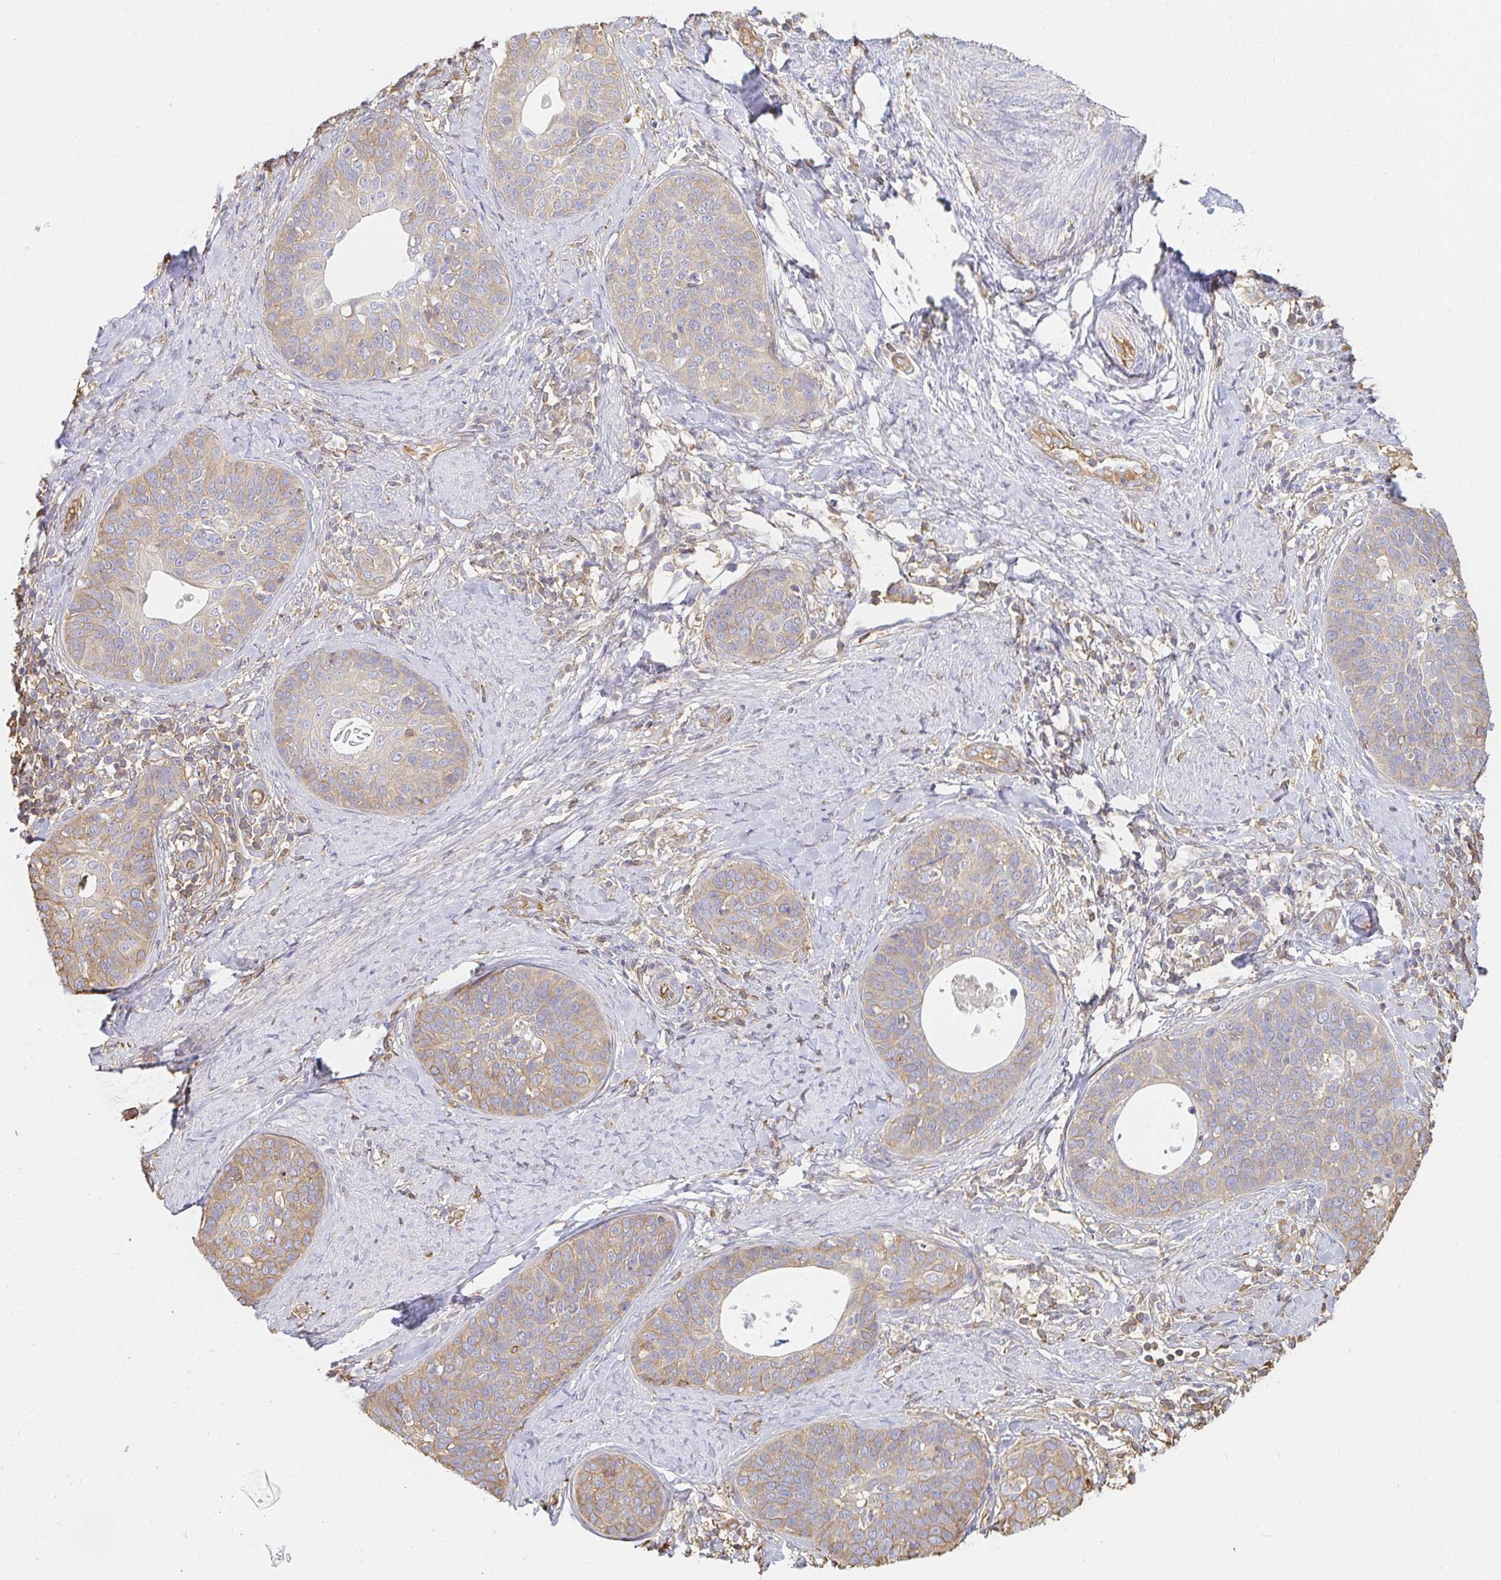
{"staining": {"intensity": "moderate", "quantity": "25%-75%", "location": "cytoplasmic/membranous"}, "tissue": "cervical cancer", "cell_type": "Tumor cells", "image_type": "cancer", "snomed": [{"axis": "morphology", "description": "Squamous cell carcinoma, NOS"}, {"axis": "topography", "description": "Cervix"}], "caption": "Approximately 25%-75% of tumor cells in cervical cancer (squamous cell carcinoma) demonstrate moderate cytoplasmic/membranous protein staining as visualized by brown immunohistochemical staining.", "gene": "TSPAN19", "patient": {"sex": "female", "age": 69}}